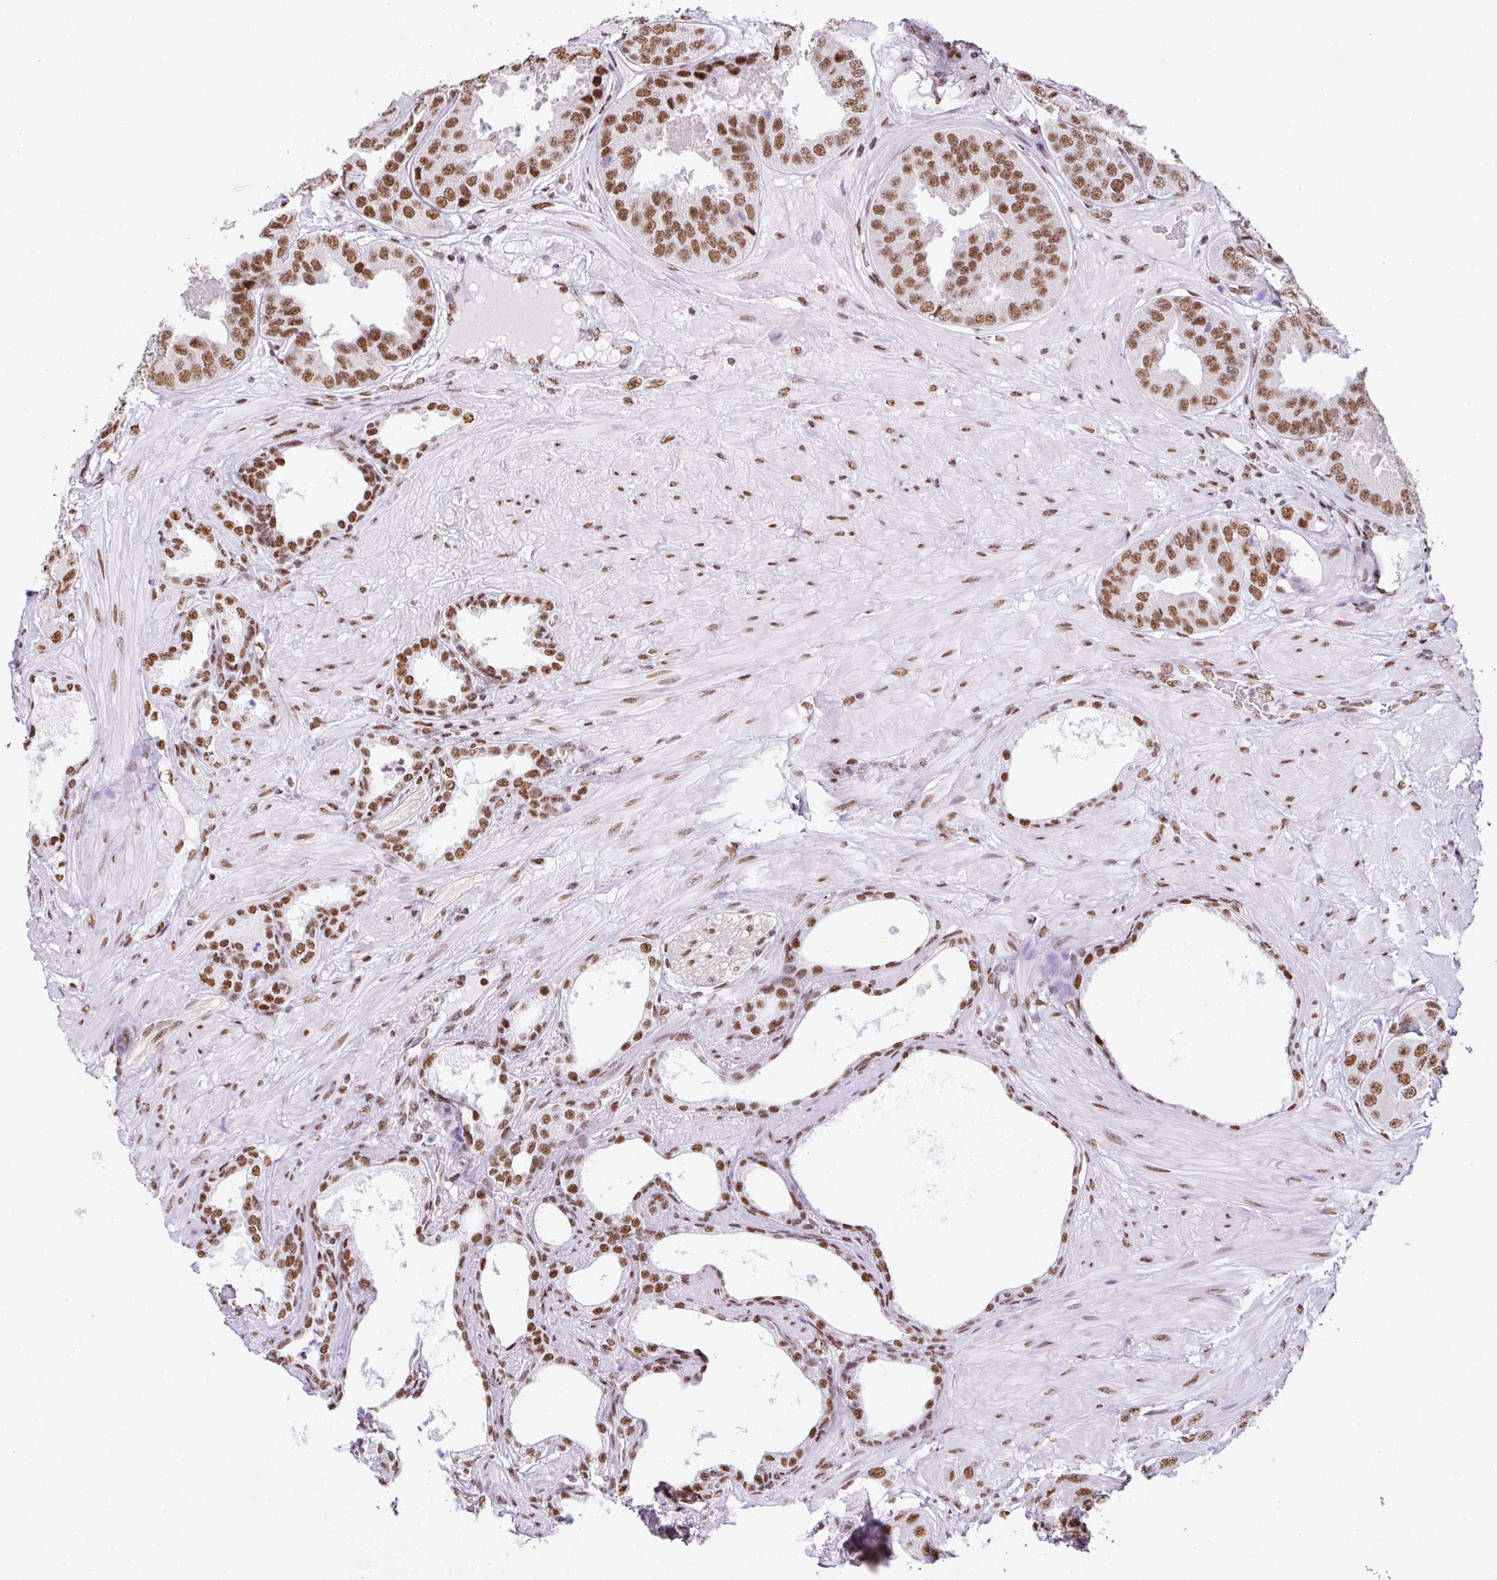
{"staining": {"intensity": "moderate", "quantity": ">75%", "location": "nuclear"}, "tissue": "prostate cancer", "cell_type": "Tumor cells", "image_type": "cancer", "snomed": [{"axis": "morphology", "description": "Adenocarcinoma, High grade"}, {"axis": "topography", "description": "Prostate"}], "caption": "This micrograph exhibits prostate adenocarcinoma (high-grade) stained with immunohistochemistry (IHC) to label a protein in brown. The nuclear of tumor cells show moderate positivity for the protein. Nuclei are counter-stained blue.", "gene": "RARG", "patient": {"sex": "male", "age": 63}}